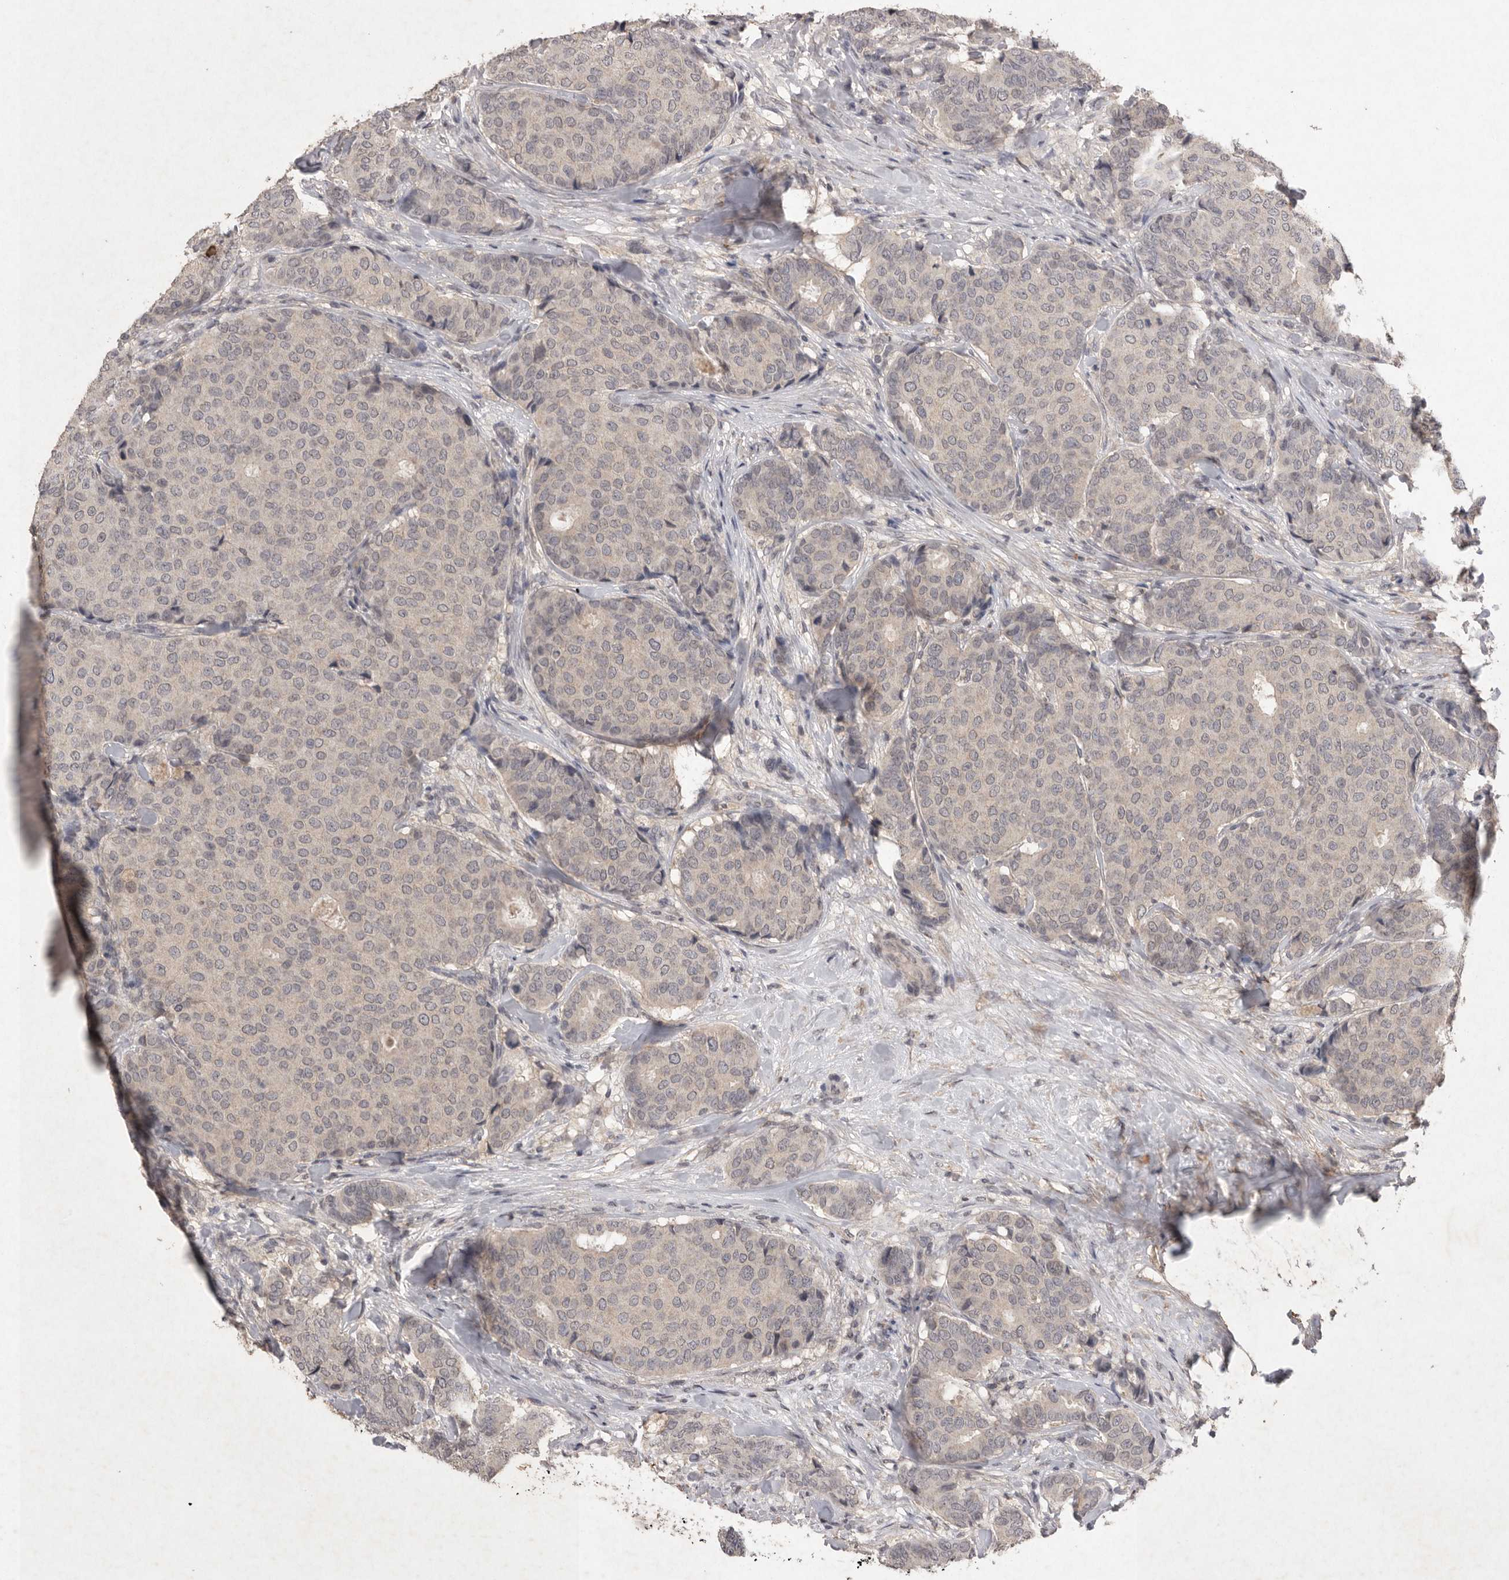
{"staining": {"intensity": "negative", "quantity": "none", "location": "none"}, "tissue": "breast cancer", "cell_type": "Tumor cells", "image_type": "cancer", "snomed": [{"axis": "morphology", "description": "Duct carcinoma"}, {"axis": "topography", "description": "Breast"}], "caption": "The histopathology image exhibits no significant positivity in tumor cells of breast cancer (infiltrating ductal carcinoma). The staining was performed using DAB (3,3'-diaminobenzidine) to visualize the protein expression in brown, while the nuclei were stained in blue with hematoxylin (Magnification: 20x).", "gene": "APLNR", "patient": {"sex": "female", "age": 75}}